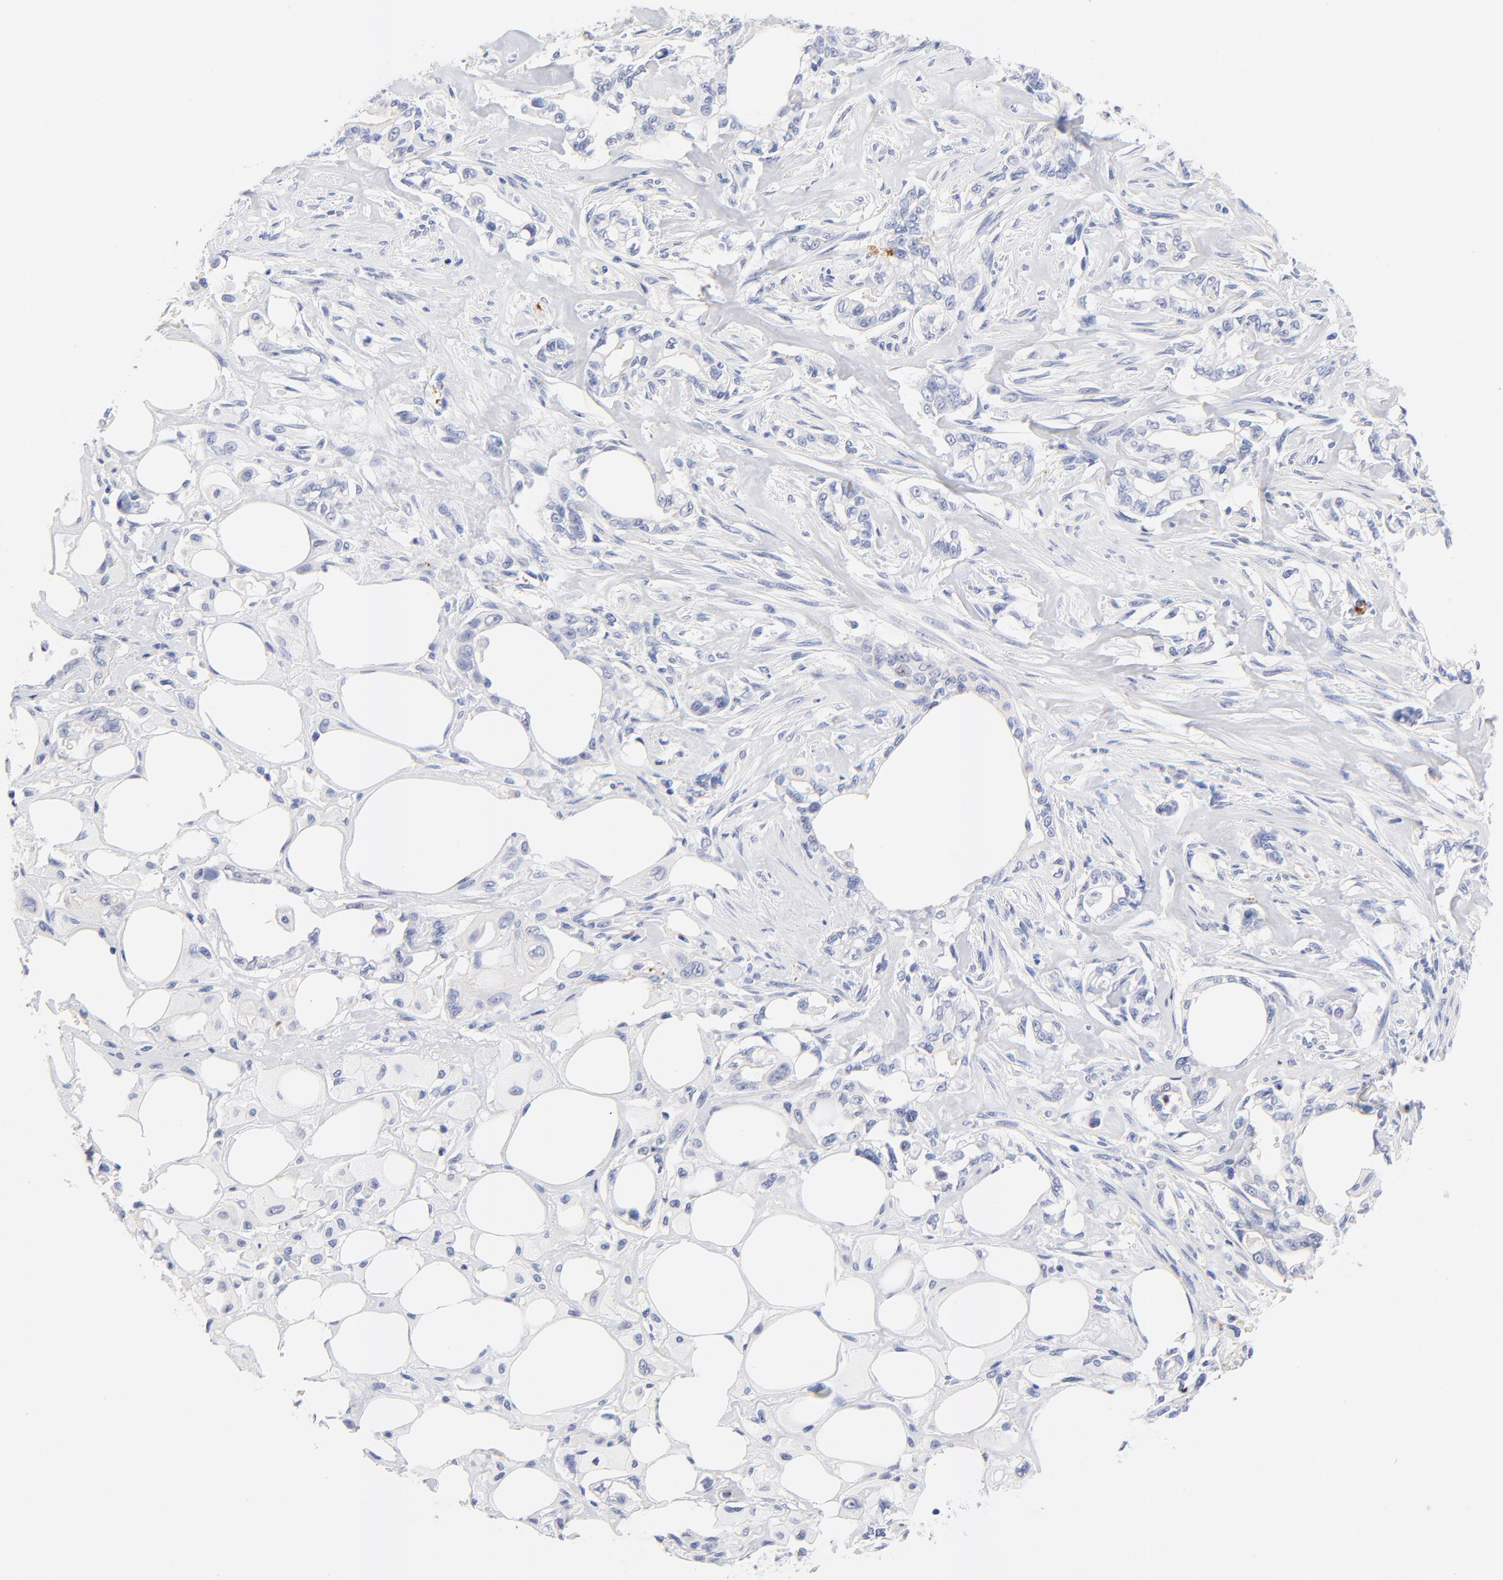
{"staining": {"intensity": "negative", "quantity": "none", "location": "none"}, "tissue": "pancreatic cancer", "cell_type": "Tumor cells", "image_type": "cancer", "snomed": [{"axis": "morphology", "description": "Normal tissue, NOS"}, {"axis": "topography", "description": "Pancreas"}], "caption": "This is an immunohistochemistry photomicrograph of pancreatic cancer. There is no expression in tumor cells.", "gene": "FAM117B", "patient": {"sex": "male", "age": 42}}